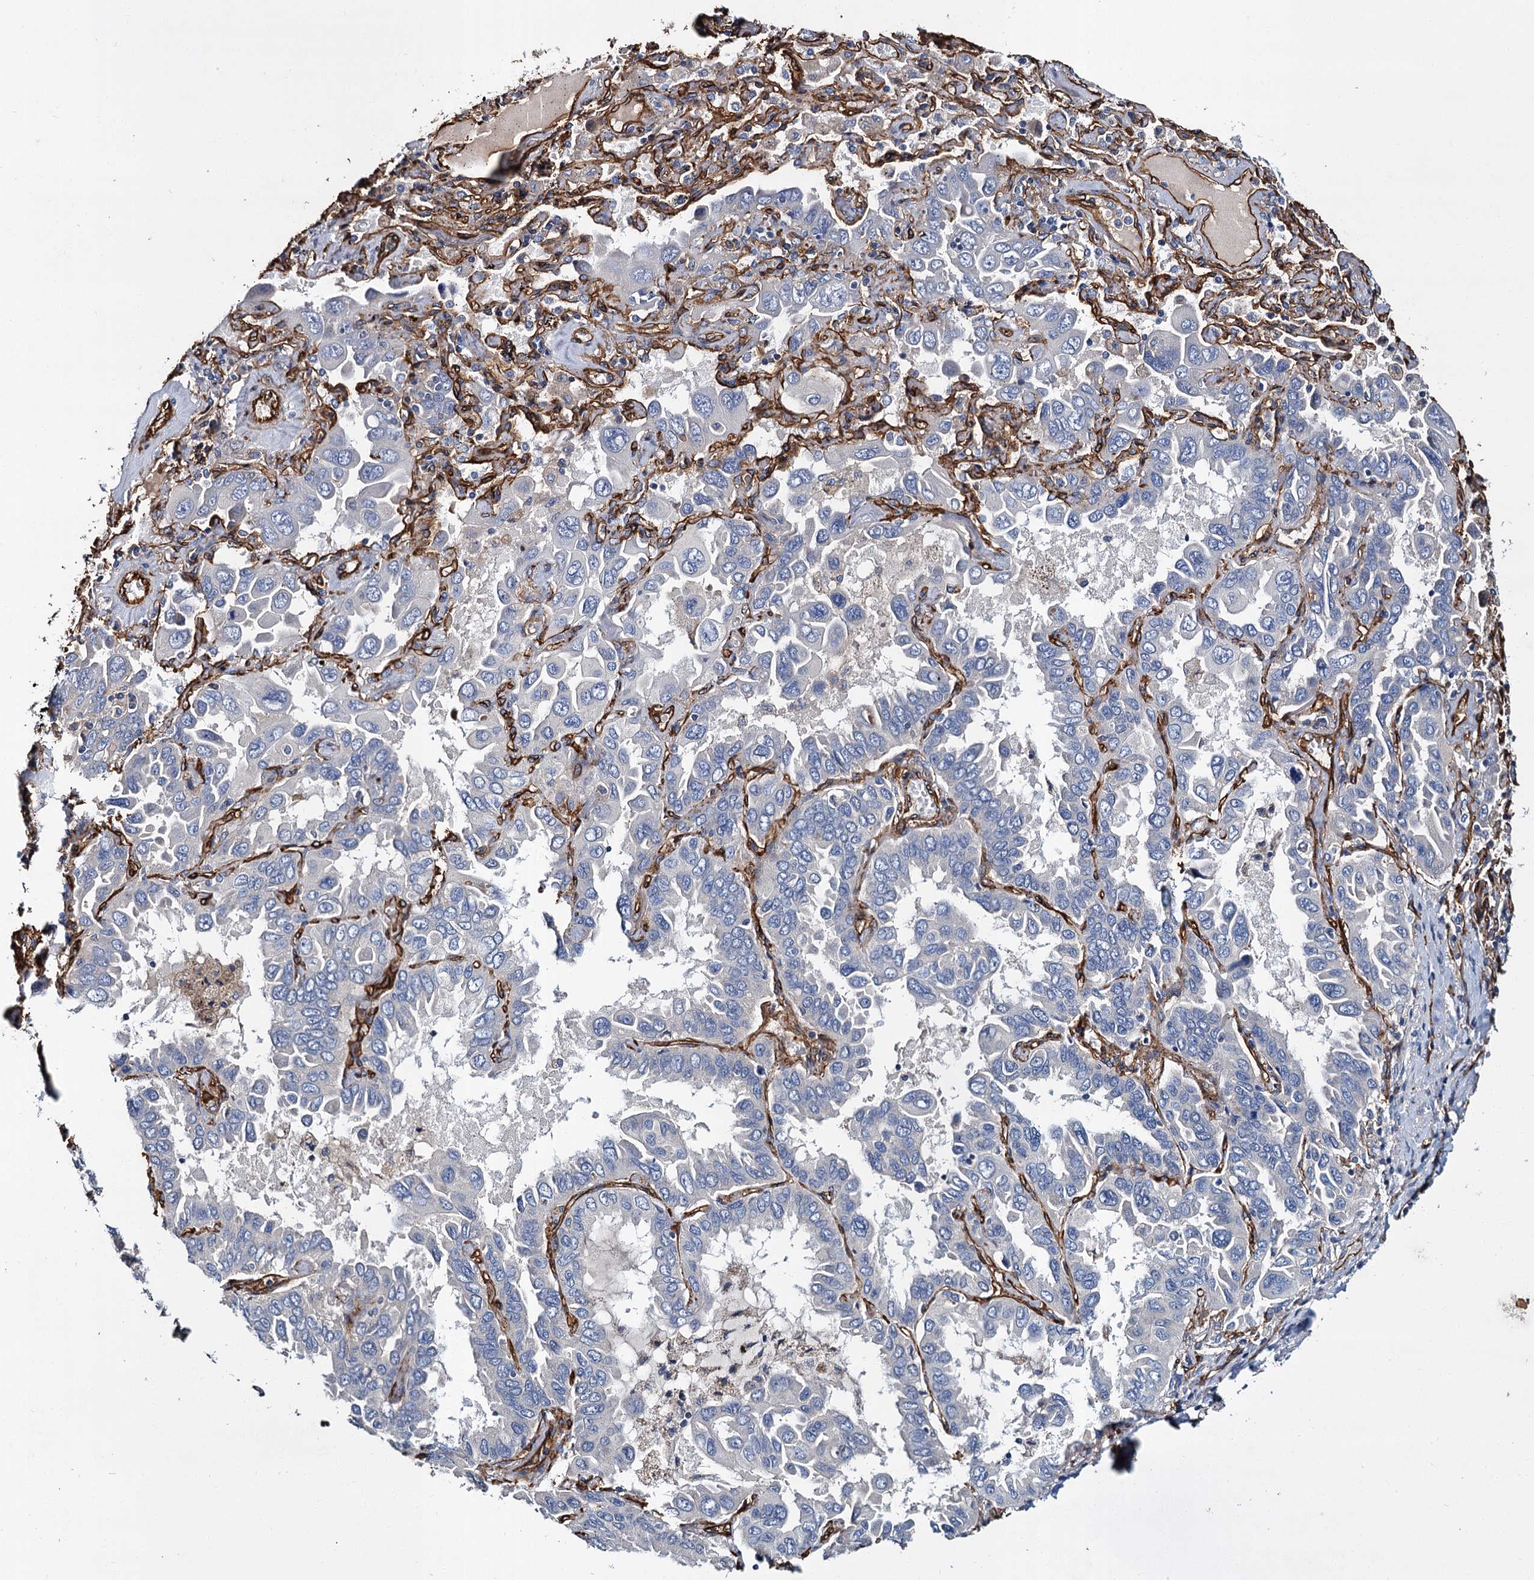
{"staining": {"intensity": "negative", "quantity": "none", "location": "none"}, "tissue": "lung cancer", "cell_type": "Tumor cells", "image_type": "cancer", "snomed": [{"axis": "morphology", "description": "Adenocarcinoma, NOS"}, {"axis": "topography", "description": "Lung"}], "caption": "Photomicrograph shows no protein positivity in tumor cells of lung adenocarcinoma tissue. Nuclei are stained in blue.", "gene": "CACNA1C", "patient": {"sex": "male", "age": 64}}